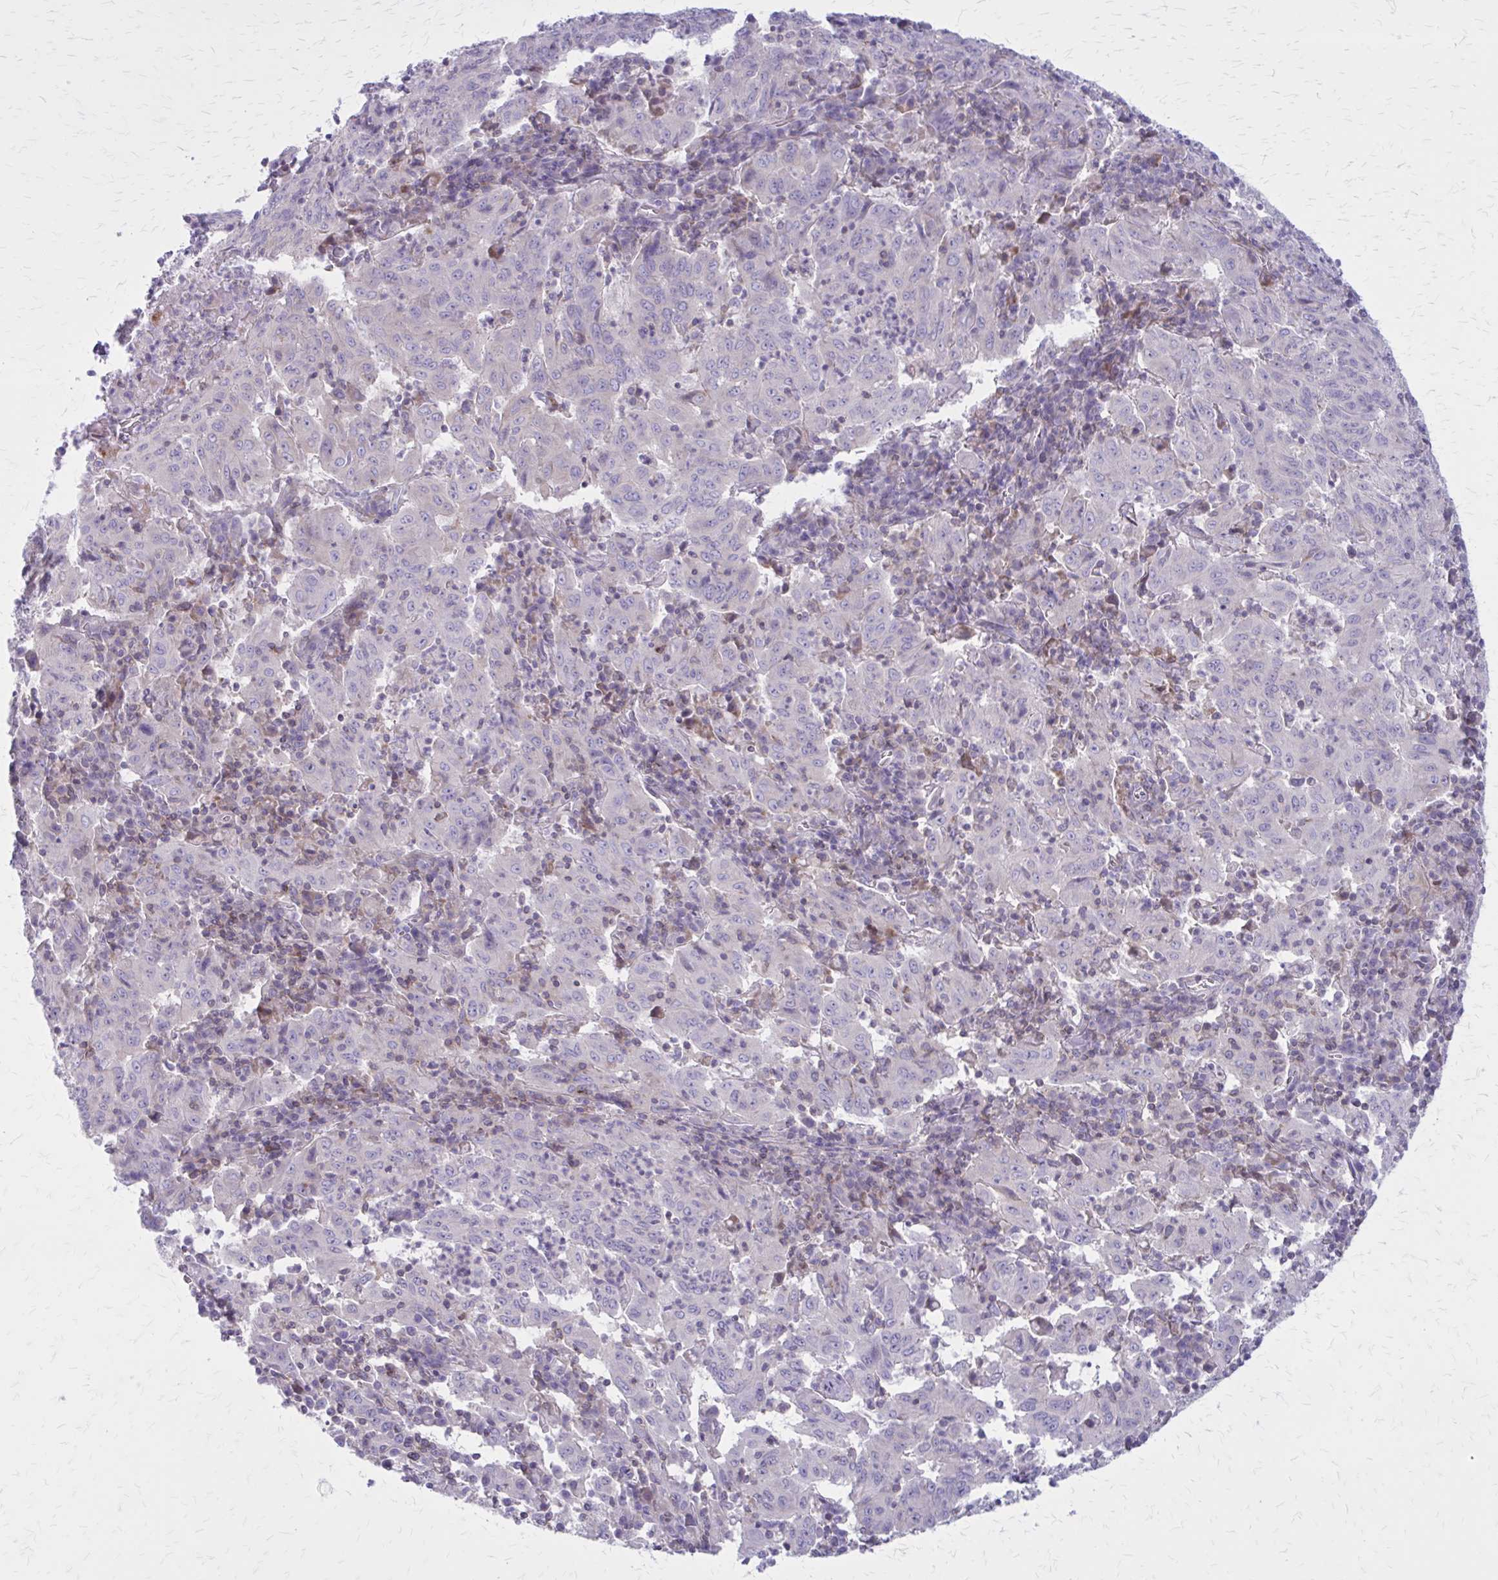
{"staining": {"intensity": "negative", "quantity": "none", "location": "none"}, "tissue": "pancreatic cancer", "cell_type": "Tumor cells", "image_type": "cancer", "snomed": [{"axis": "morphology", "description": "Adenocarcinoma, NOS"}, {"axis": "topography", "description": "Pancreas"}], "caption": "The image reveals no significant positivity in tumor cells of adenocarcinoma (pancreatic). Nuclei are stained in blue.", "gene": "PITPNM1", "patient": {"sex": "male", "age": 63}}